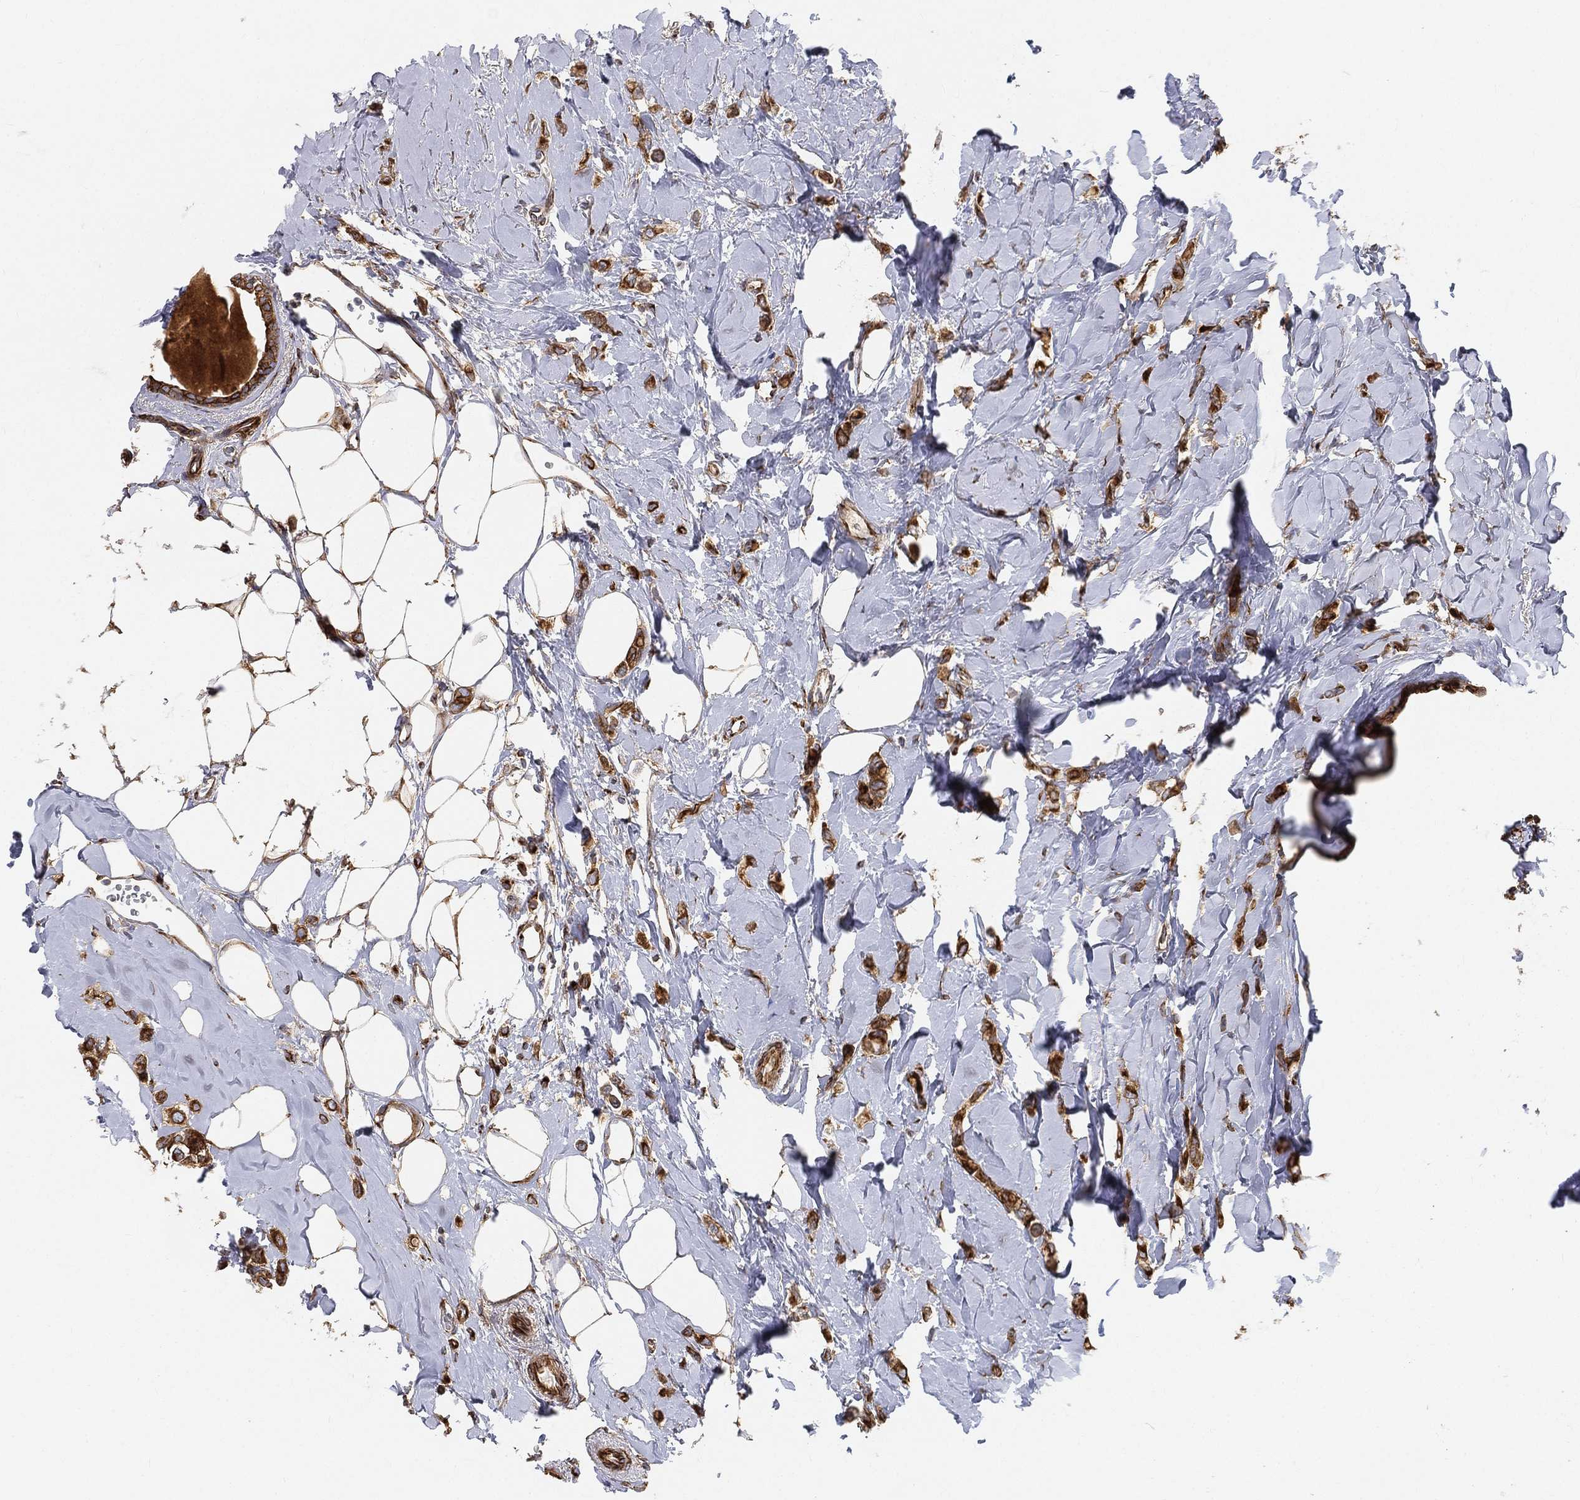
{"staining": {"intensity": "strong", "quantity": ">75%", "location": "cytoplasmic/membranous"}, "tissue": "breast cancer", "cell_type": "Tumor cells", "image_type": "cancer", "snomed": [{"axis": "morphology", "description": "Lobular carcinoma"}, {"axis": "topography", "description": "Breast"}], "caption": "The immunohistochemical stain shows strong cytoplasmic/membranous staining in tumor cells of breast cancer (lobular carcinoma) tissue.", "gene": "TMEM25", "patient": {"sex": "female", "age": 66}}